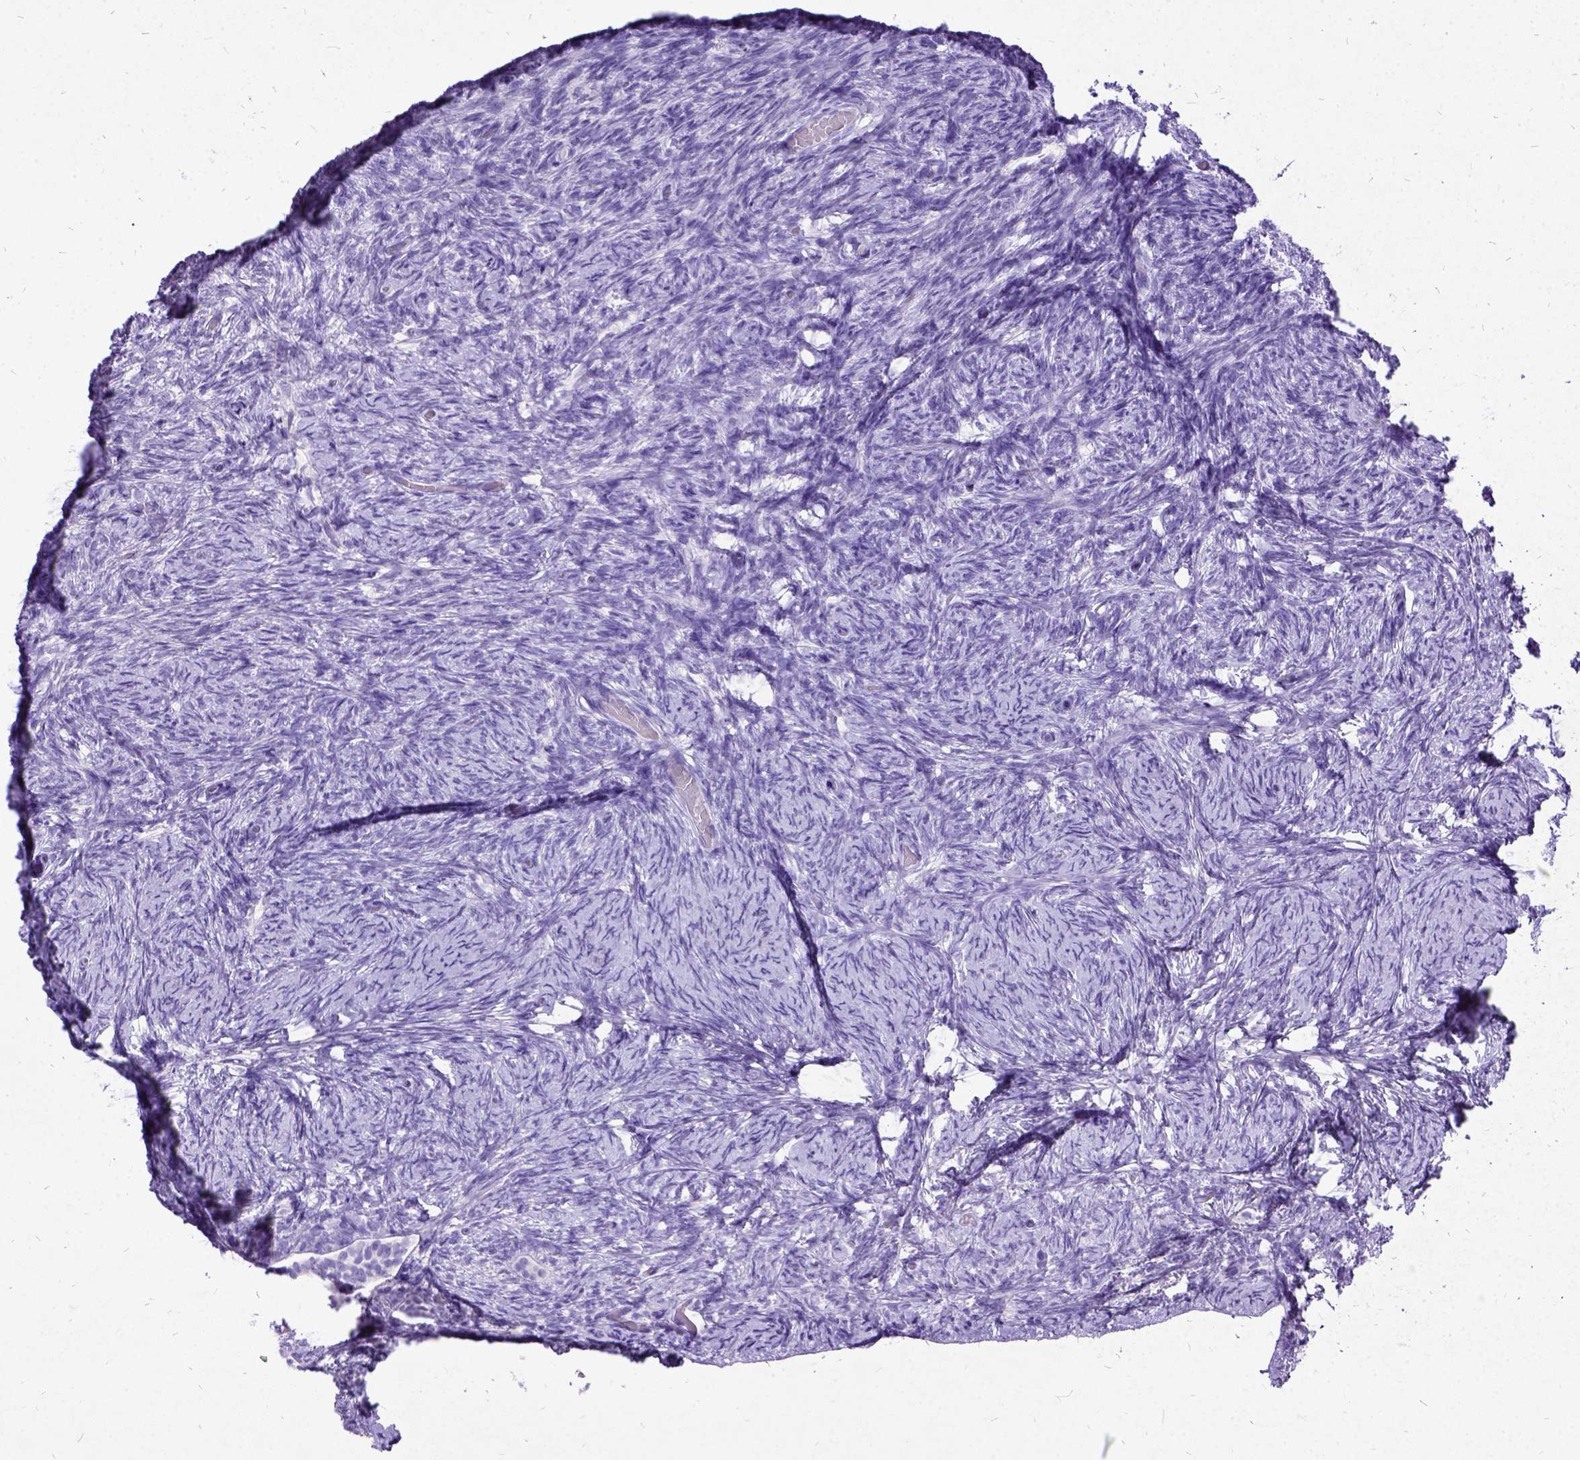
{"staining": {"intensity": "negative", "quantity": "none", "location": "none"}, "tissue": "ovary", "cell_type": "Ovarian stroma cells", "image_type": "normal", "snomed": [{"axis": "morphology", "description": "Normal tissue, NOS"}, {"axis": "topography", "description": "Ovary"}], "caption": "High magnification brightfield microscopy of normal ovary stained with DAB (3,3'-diaminobenzidine) (brown) and counterstained with hematoxylin (blue): ovarian stroma cells show no significant expression.", "gene": "NEUROD4", "patient": {"sex": "female", "age": 34}}